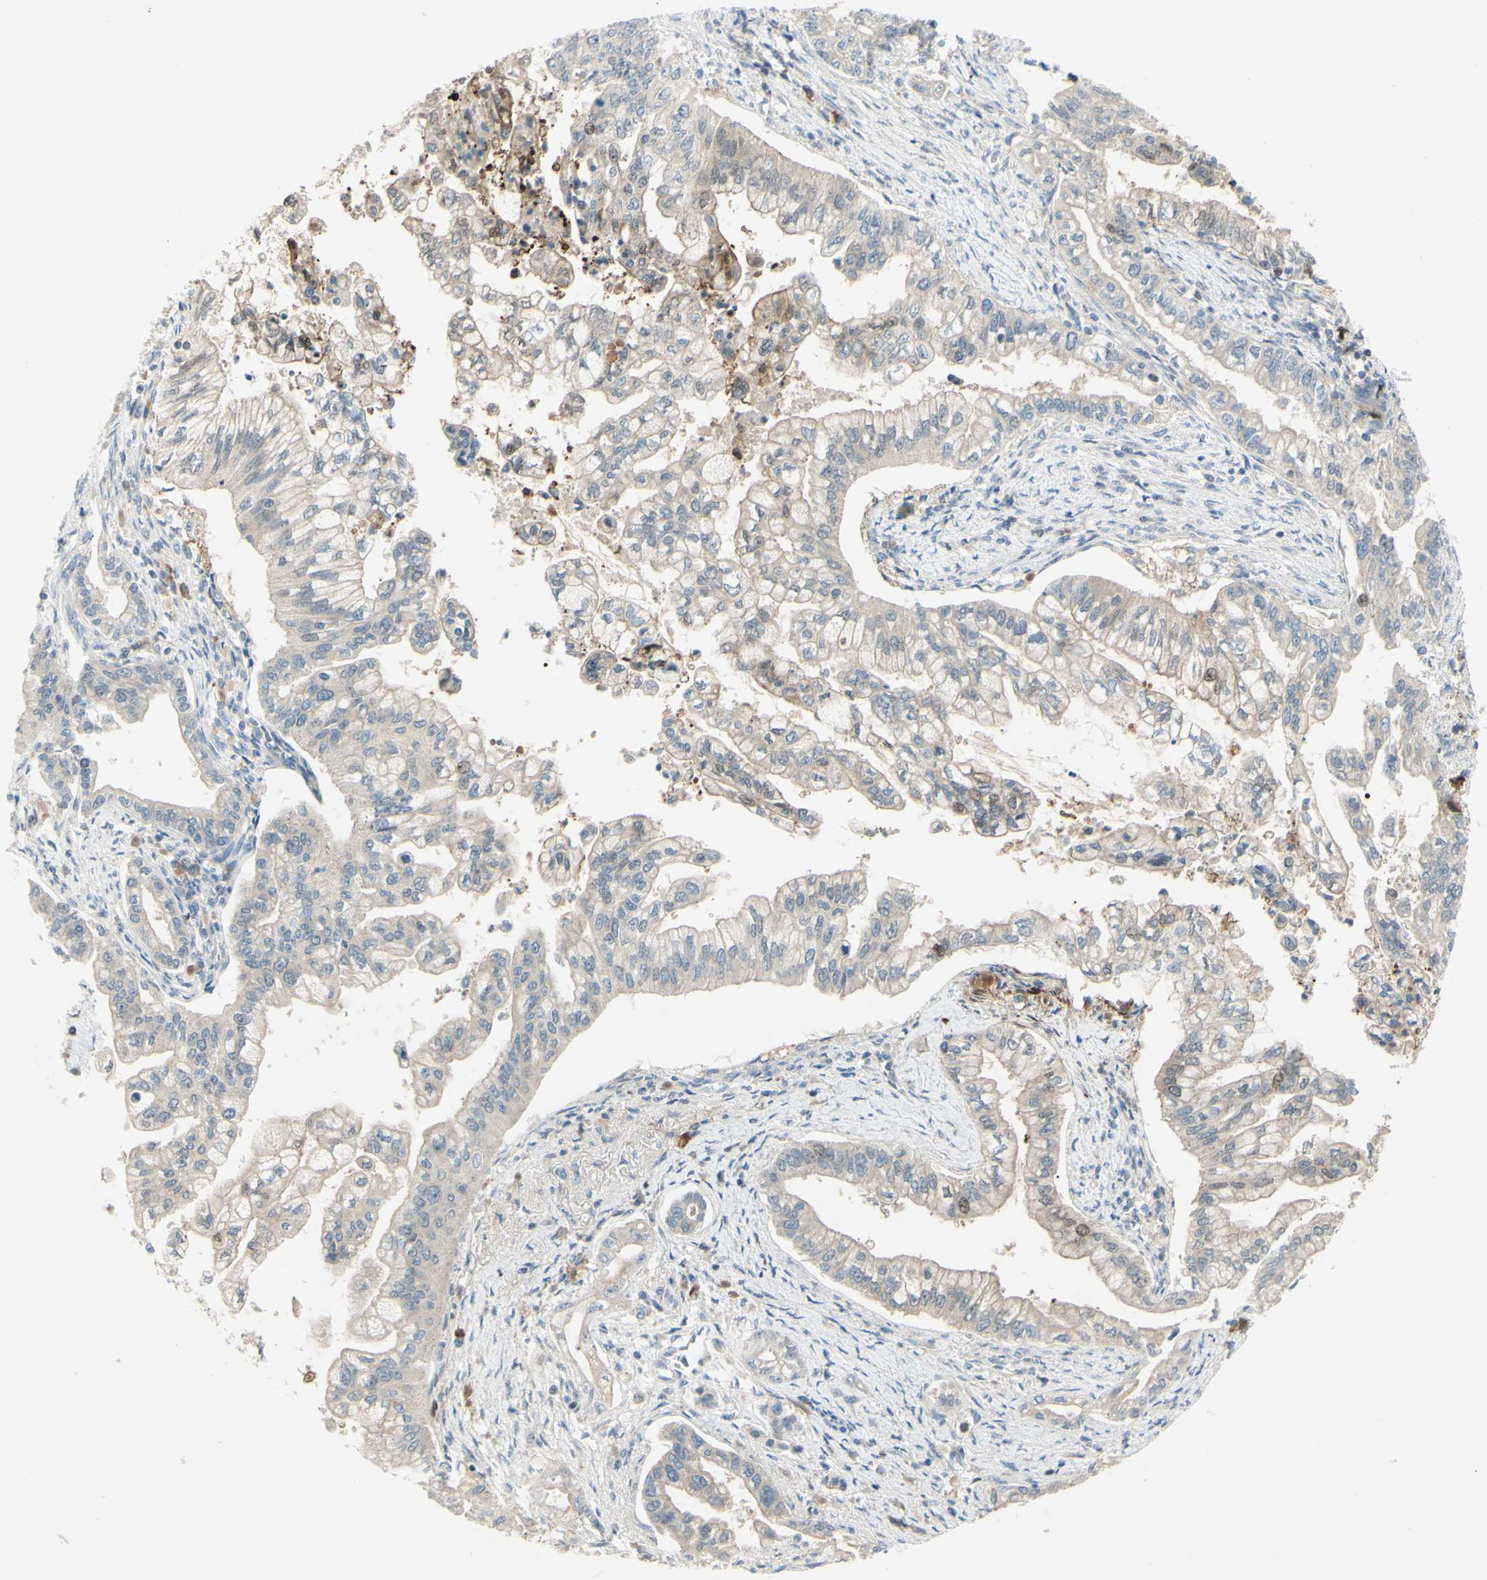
{"staining": {"intensity": "weak", "quantity": "25%-75%", "location": "cytoplasmic/membranous"}, "tissue": "pancreatic cancer", "cell_type": "Tumor cells", "image_type": "cancer", "snomed": [{"axis": "morphology", "description": "Normal tissue, NOS"}, {"axis": "topography", "description": "Pancreas"}], "caption": "Weak cytoplasmic/membranous protein expression is identified in about 25%-75% of tumor cells in pancreatic cancer.", "gene": "C1orf159", "patient": {"sex": "male", "age": 42}}